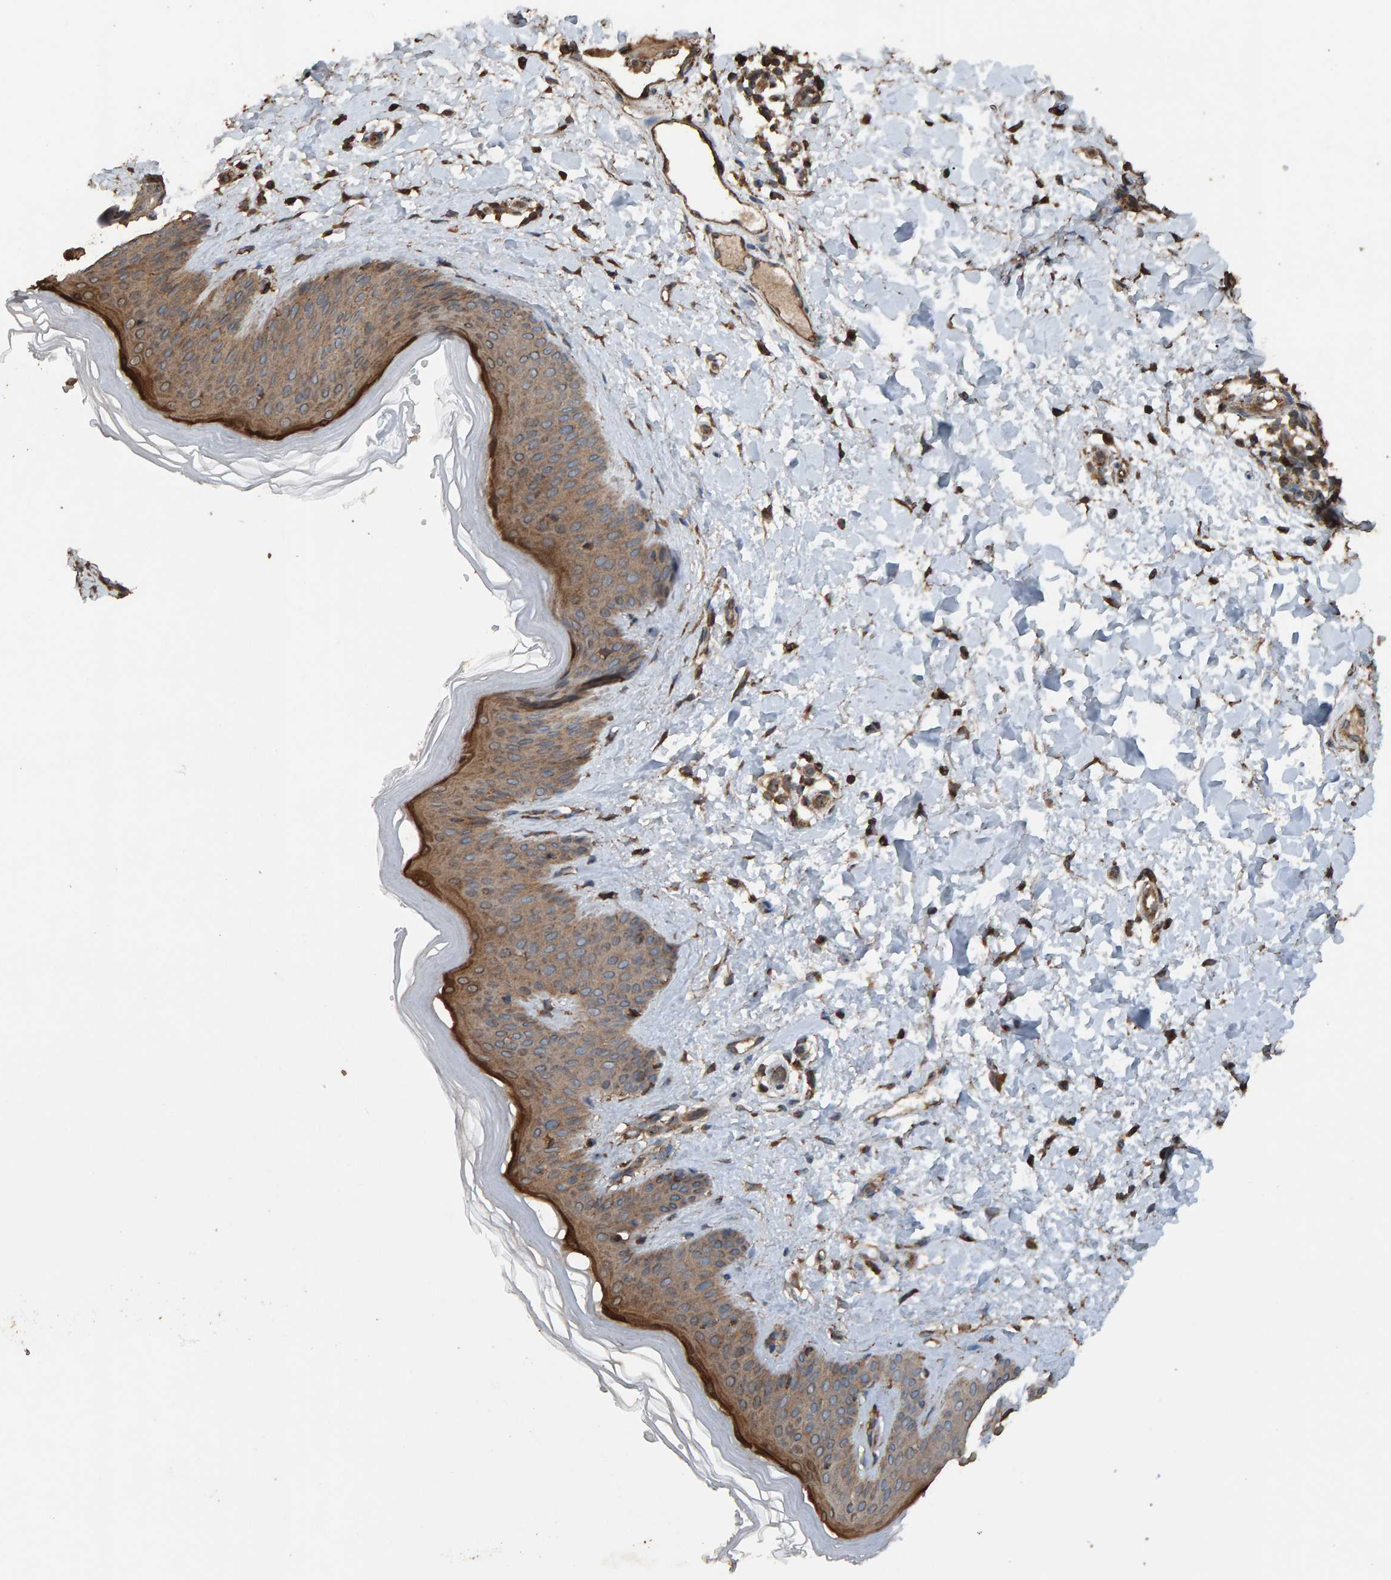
{"staining": {"intensity": "strong", "quantity": ">75%", "location": "cytoplasmic/membranous"}, "tissue": "skin", "cell_type": "Fibroblasts", "image_type": "normal", "snomed": [{"axis": "morphology", "description": "Normal tissue, NOS"}, {"axis": "morphology", "description": "Malignant melanoma, Metastatic site"}, {"axis": "topography", "description": "Skin"}], "caption": "Immunohistochemistry (IHC) histopathology image of benign skin: human skin stained using IHC displays high levels of strong protein expression localized specifically in the cytoplasmic/membranous of fibroblasts, appearing as a cytoplasmic/membranous brown color.", "gene": "DUS1L", "patient": {"sex": "male", "age": 41}}